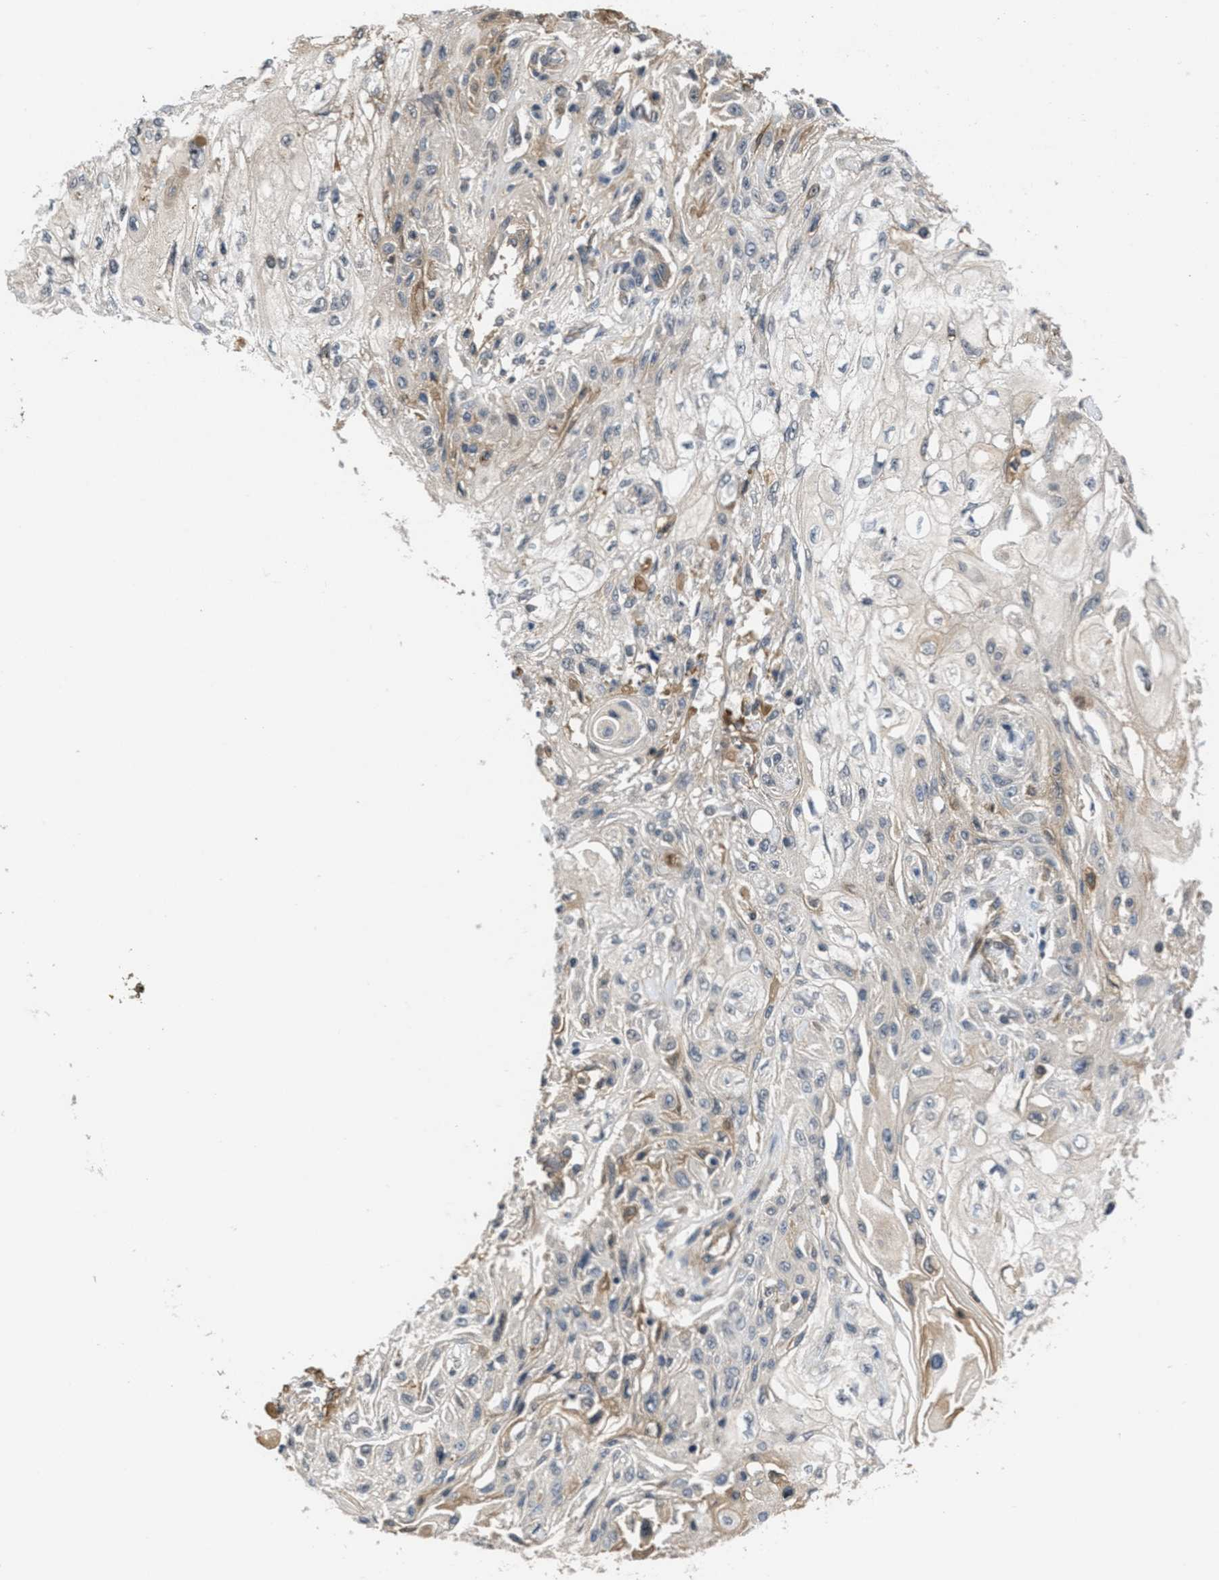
{"staining": {"intensity": "weak", "quantity": "<25%", "location": "cytoplasmic/membranous"}, "tissue": "skin cancer", "cell_type": "Tumor cells", "image_type": "cancer", "snomed": [{"axis": "morphology", "description": "Squamous cell carcinoma, NOS"}, {"axis": "topography", "description": "Skin"}], "caption": "Squamous cell carcinoma (skin) was stained to show a protein in brown. There is no significant expression in tumor cells.", "gene": "ANGPT1", "patient": {"sex": "male", "age": 75}}